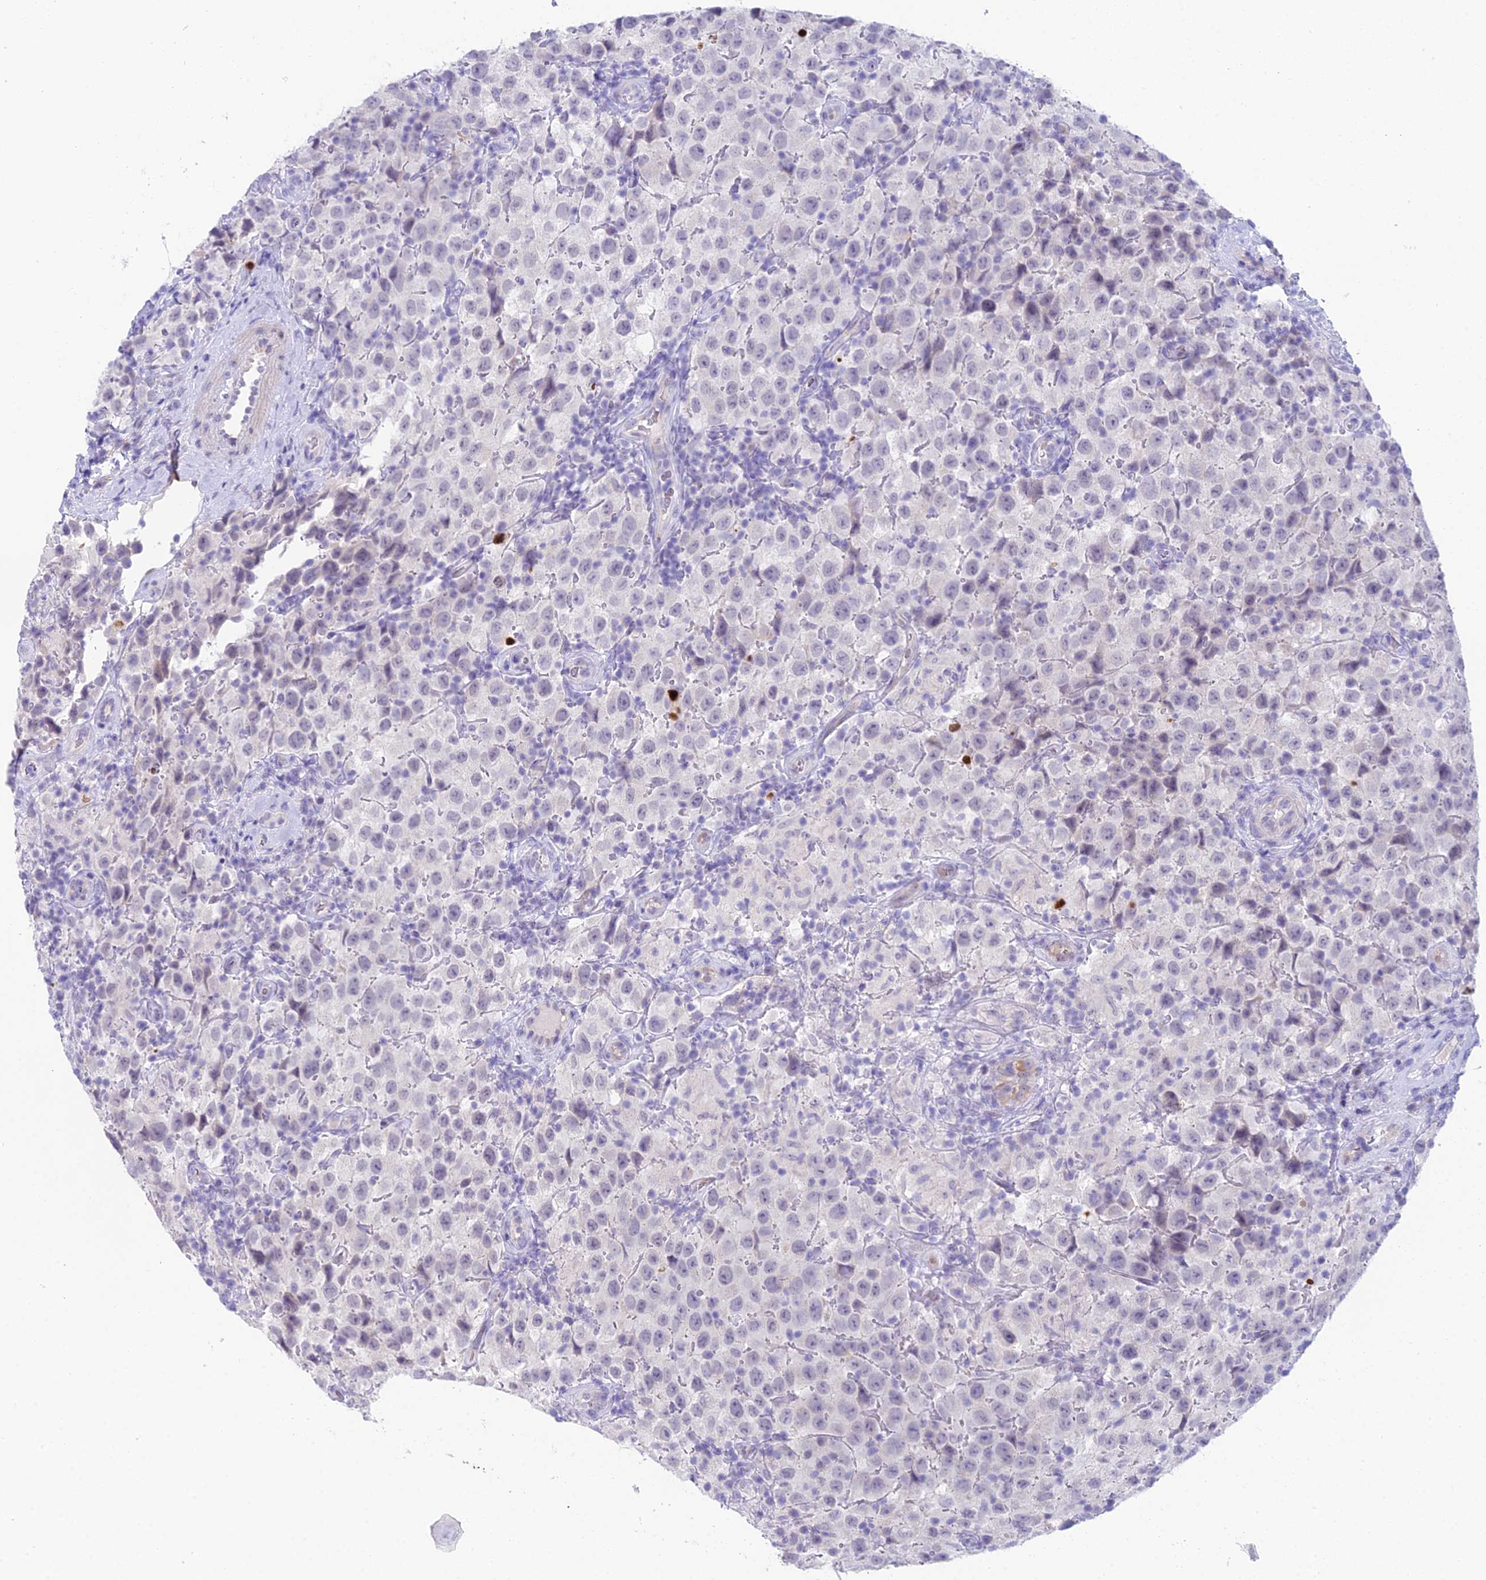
{"staining": {"intensity": "negative", "quantity": "none", "location": "none"}, "tissue": "testis cancer", "cell_type": "Tumor cells", "image_type": "cancer", "snomed": [{"axis": "morphology", "description": "Seminoma, NOS"}, {"axis": "morphology", "description": "Carcinoma, Embryonal, NOS"}, {"axis": "topography", "description": "Testis"}], "caption": "Testis seminoma was stained to show a protein in brown. There is no significant positivity in tumor cells.", "gene": "CC2D2A", "patient": {"sex": "male", "age": 41}}